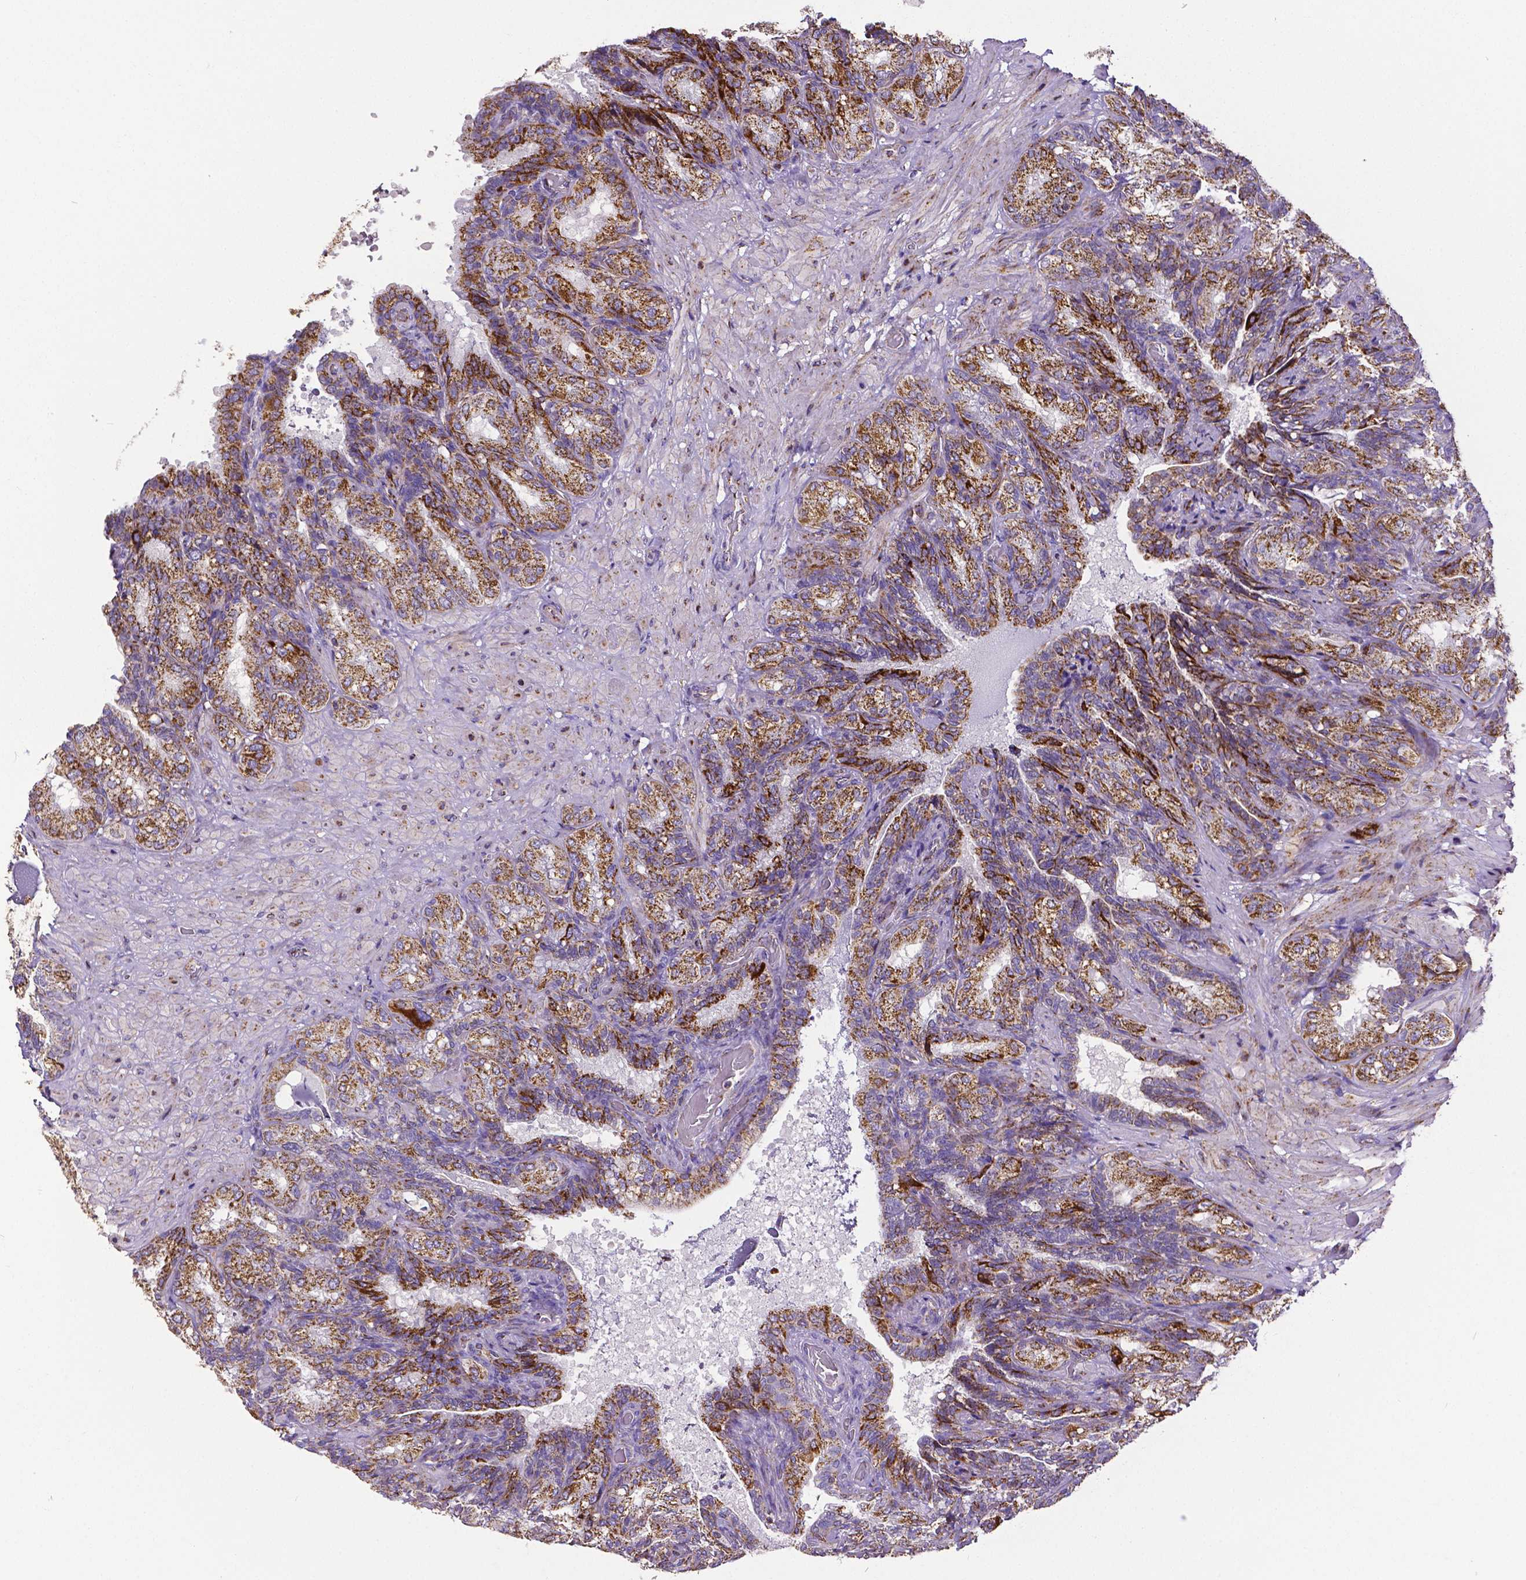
{"staining": {"intensity": "strong", "quantity": ">75%", "location": "cytoplasmic/membranous"}, "tissue": "seminal vesicle", "cell_type": "Glandular cells", "image_type": "normal", "snomed": [{"axis": "morphology", "description": "Normal tissue, NOS"}, {"axis": "topography", "description": "Seminal veicle"}], "caption": "Protein positivity by immunohistochemistry (IHC) demonstrates strong cytoplasmic/membranous positivity in about >75% of glandular cells in normal seminal vesicle. The protein is shown in brown color, while the nuclei are stained blue.", "gene": "MACC1", "patient": {"sex": "male", "age": 68}}